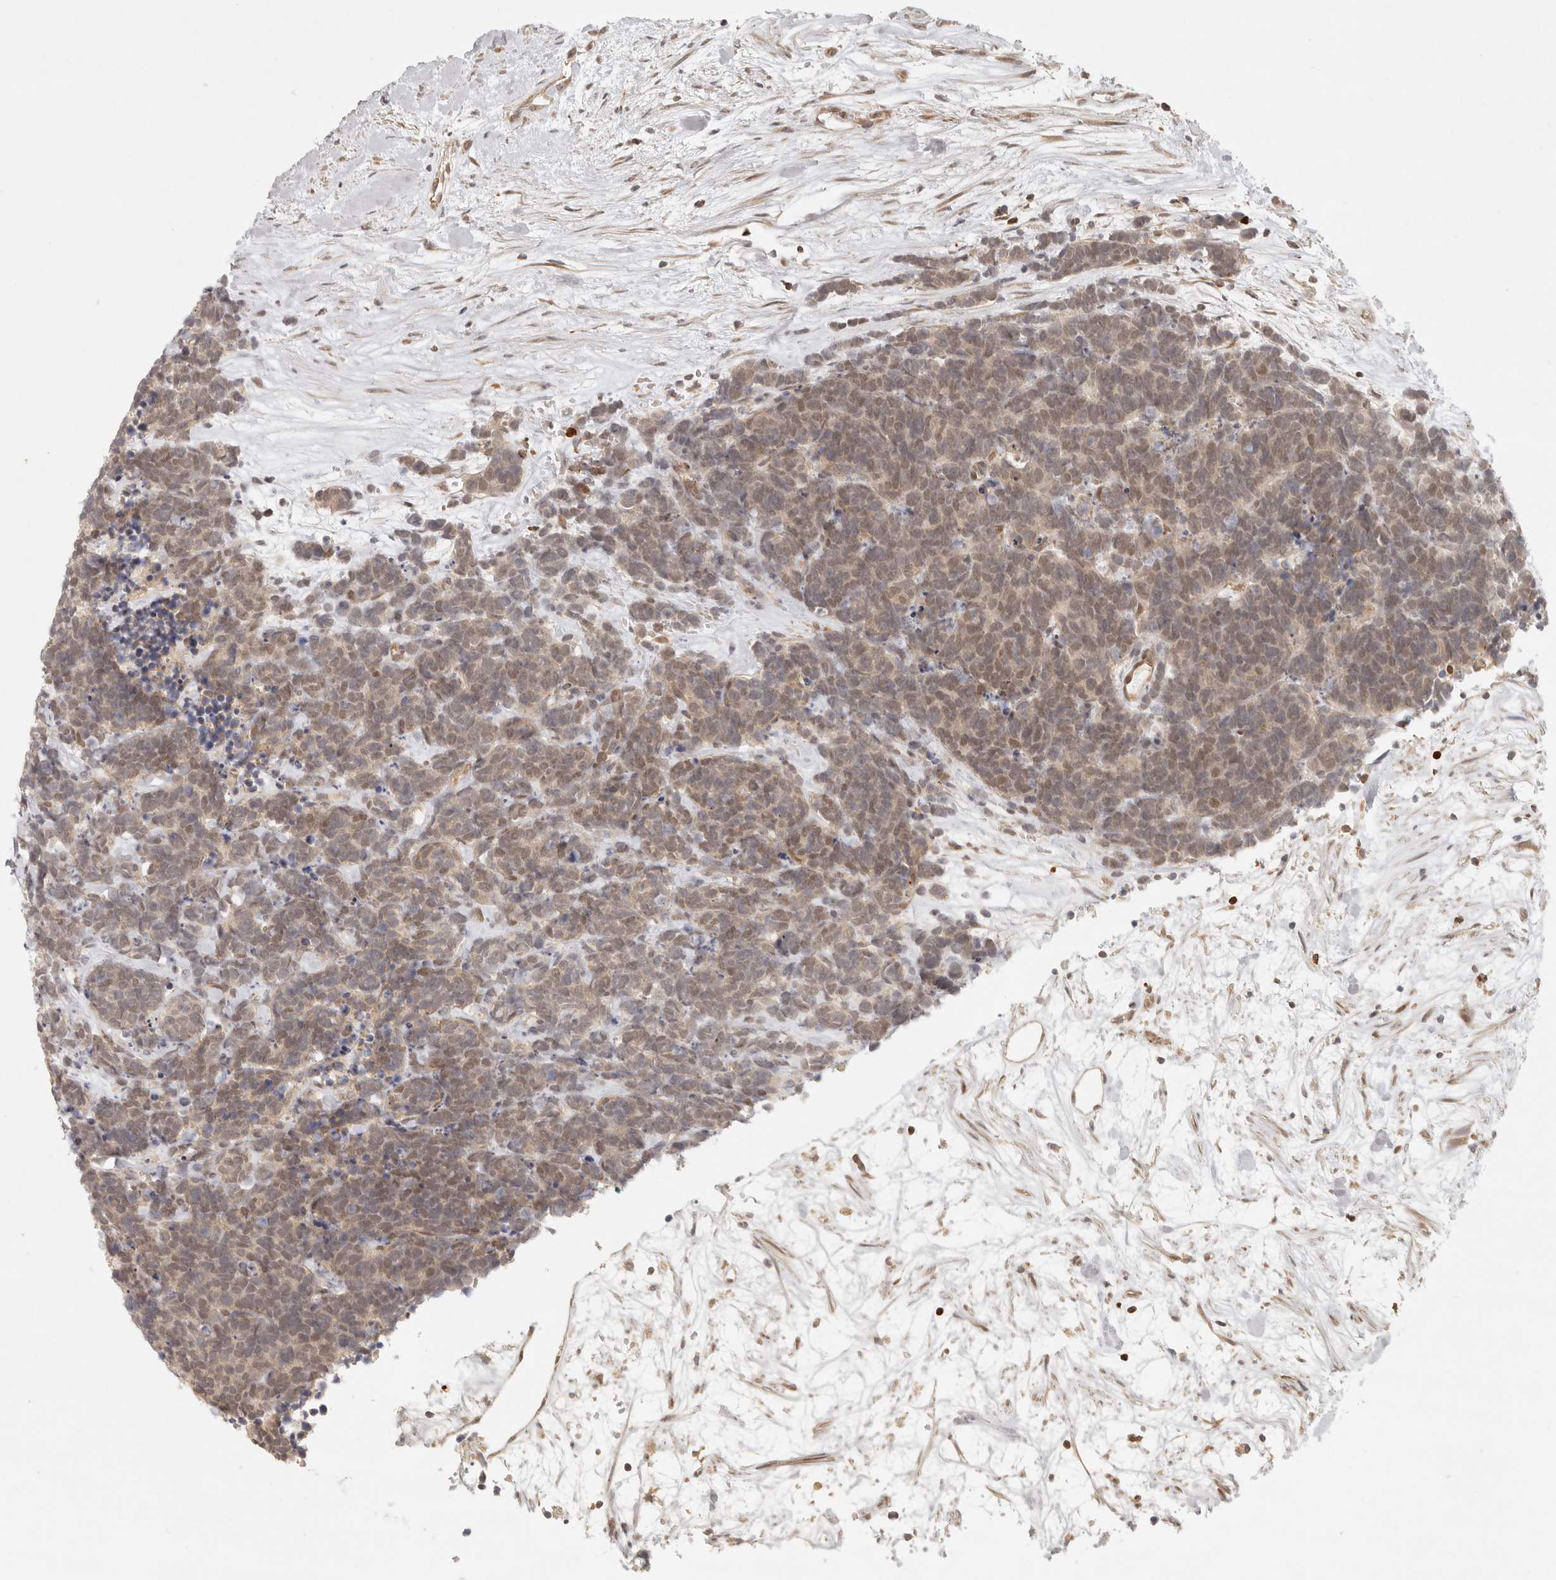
{"staining": {"intensity": "weak", "quantity": ">75%", "location": "cytoplasmic/membranous,nuclear"}, "tissue": "carcinoid", "cell_type": "Tumor cells", "image_type": "cancer", "snomed": [{"axis": "morphology", "description": "Carcinoma, NOS"}, {"axis": "morphology", "description": "Carcinoid, malignant, NOS"}, {"axis": "topography", "description": "Urinary bladder"}], "caption": "A brown stain highlights weak cytoplasmic/membranous and nuclear staining of a protein in malignant carcinoid tumor cells.", "gene": "AHDC1", "patient": {"sex": "male", "age": 57}}